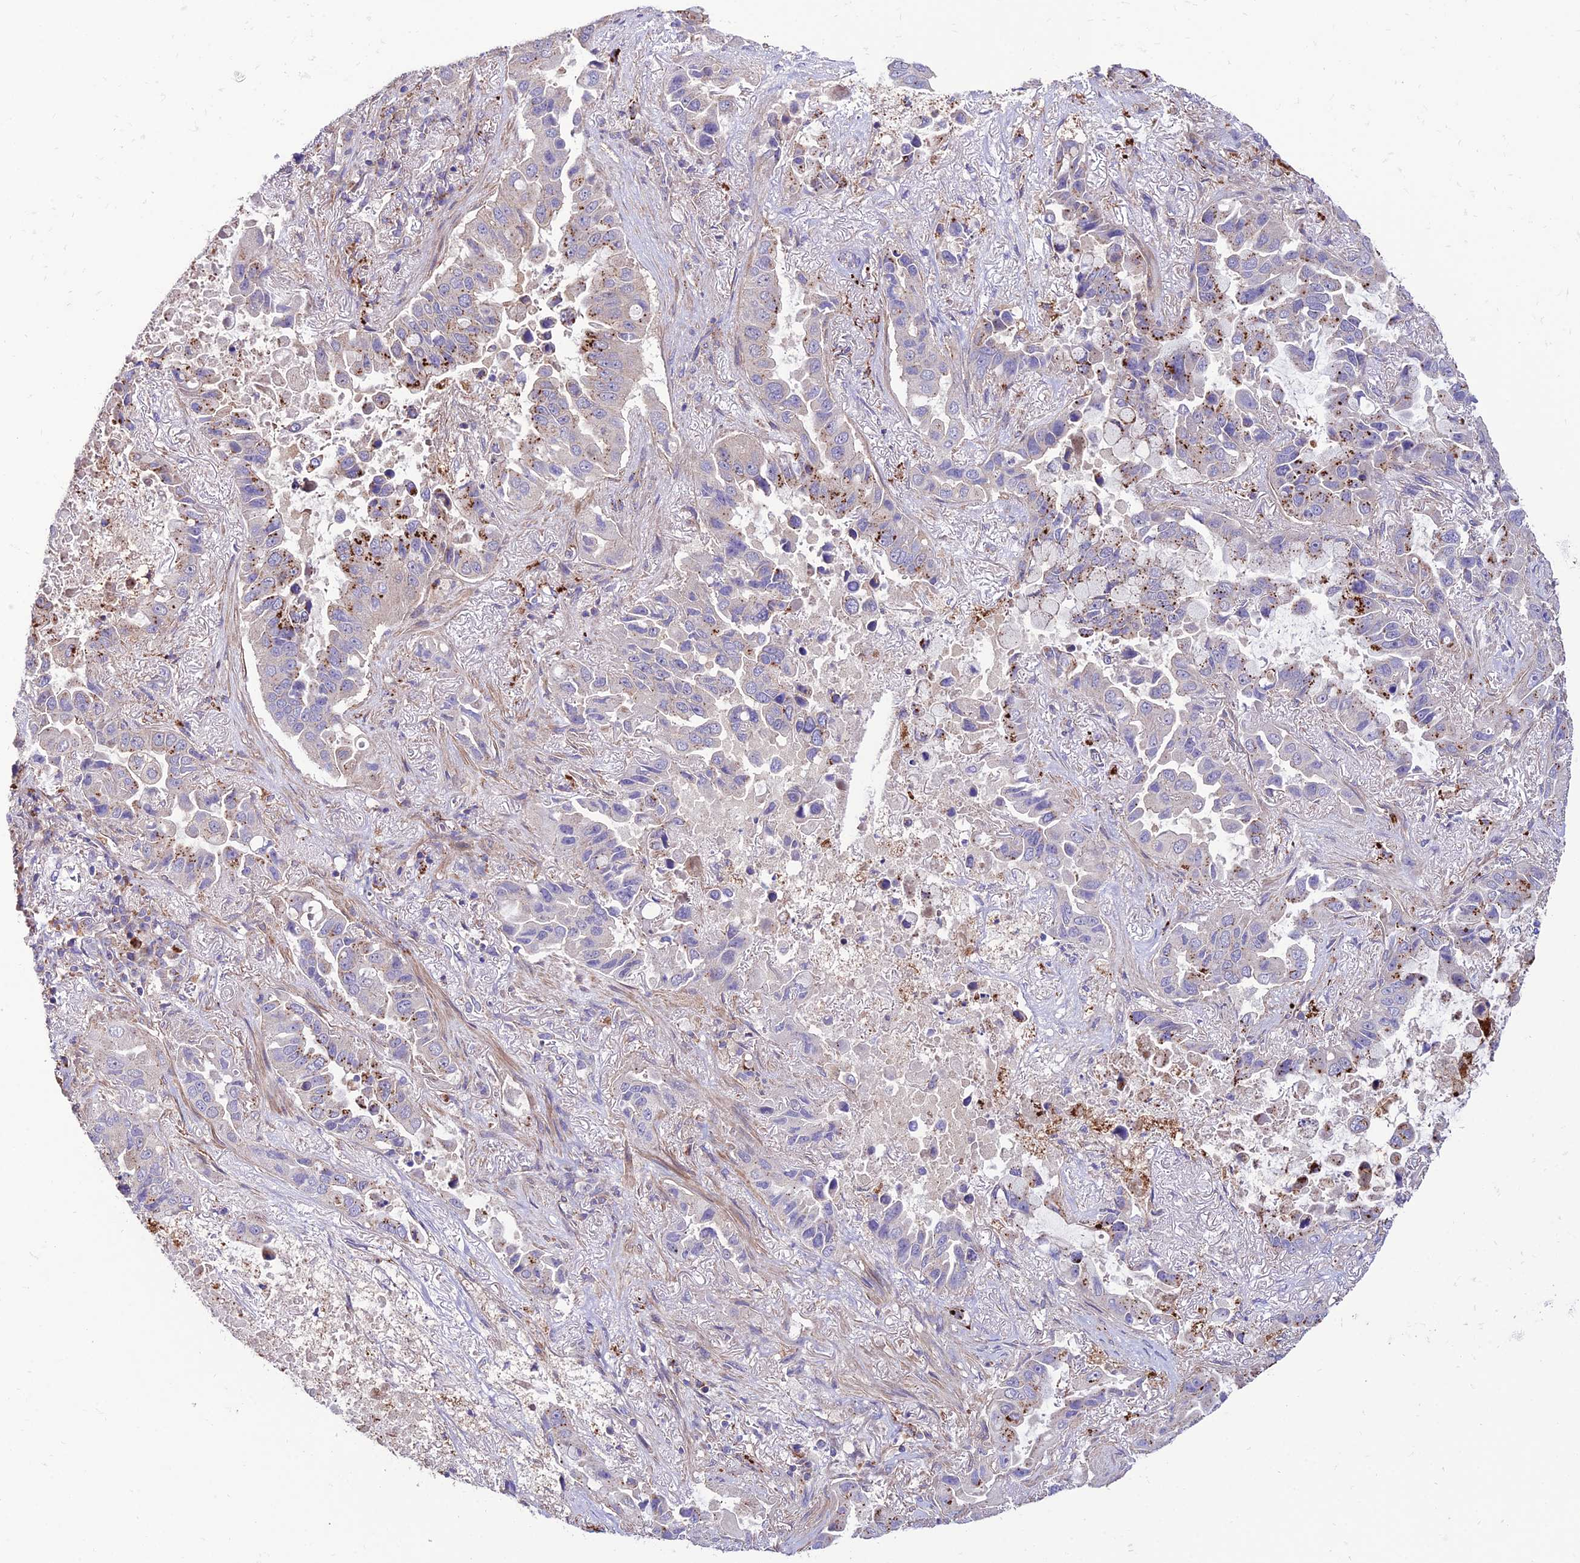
{"staining": {"intensity": "negative", "quantity": "none", "location": "none"}, "tissue": "lung cancer", "cell_type": "Tumor cells", "image_type": "cancer", "snomed": [{"axis": "morphology", "description": "Adenocarcinoma, NOS"}, {"axis": "topography", "description": "Lung"}], "caption": "Immunohistochemistry photomicrograph of human lung adenocarcinoma stained for a protein (brown), which exhibits no staining in tumor cells.", "gene": "PPIL3", "patient": {"sex": "male", "age": 64}}